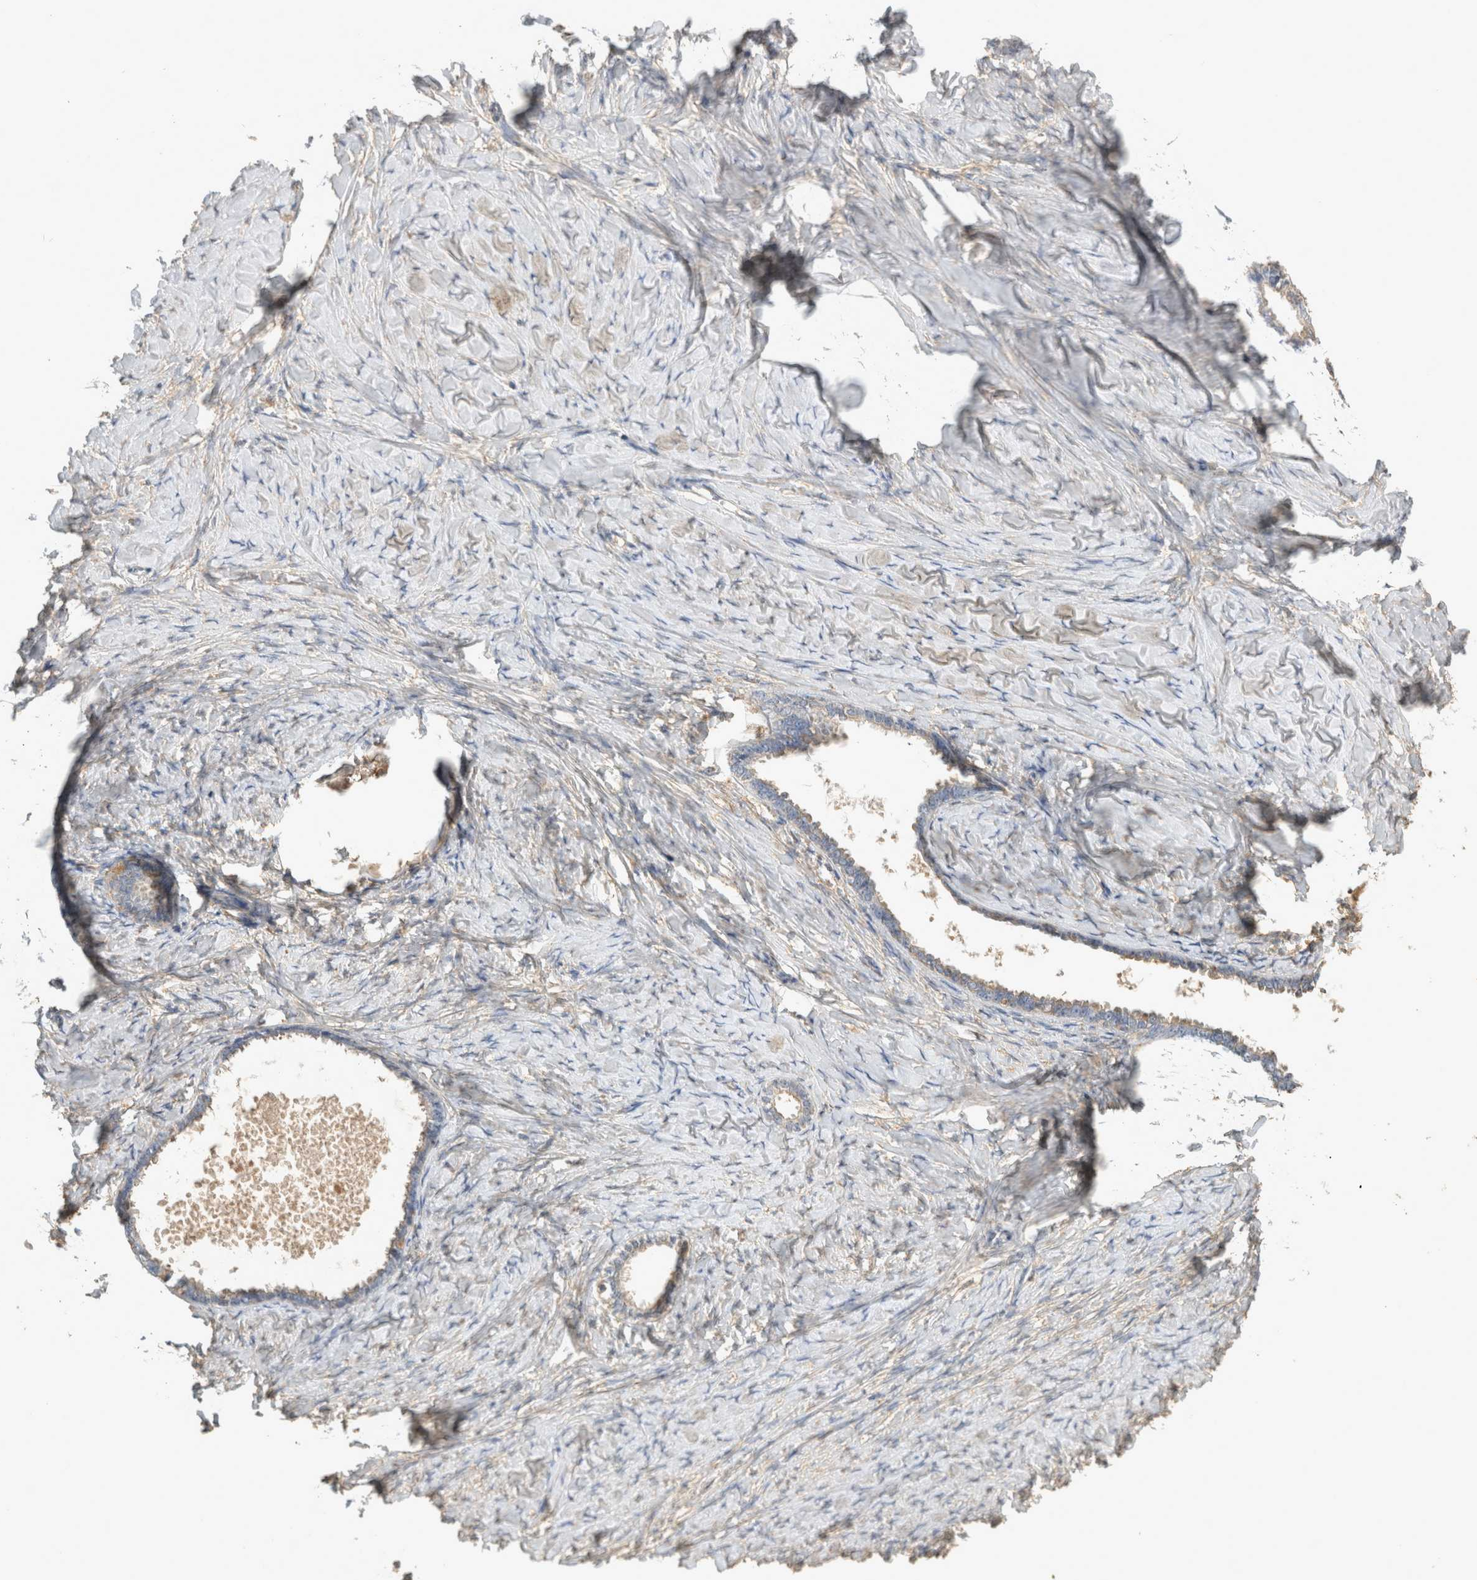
{"staining": {"intensity": "weak", "quantity": "<25%", "location": "cytoplasmic/membranous"}, "tissue": "ovarian cancer", "cell_type": "Tumor cells", "image_type": "cancer", "snomed": [{"axis": "morphology", "description": "Cystadenocarcinoma, serous, NOS"}, {"axis": "topography", "description": "Ovary"}], "caption": "The IHC image has no significant positivity in tumor cells of ovarian cancer (serous cystadenocarcinoma) tissue.", "gene": "EIF4G3", "patient": {"sex": "female", "age": 79}}